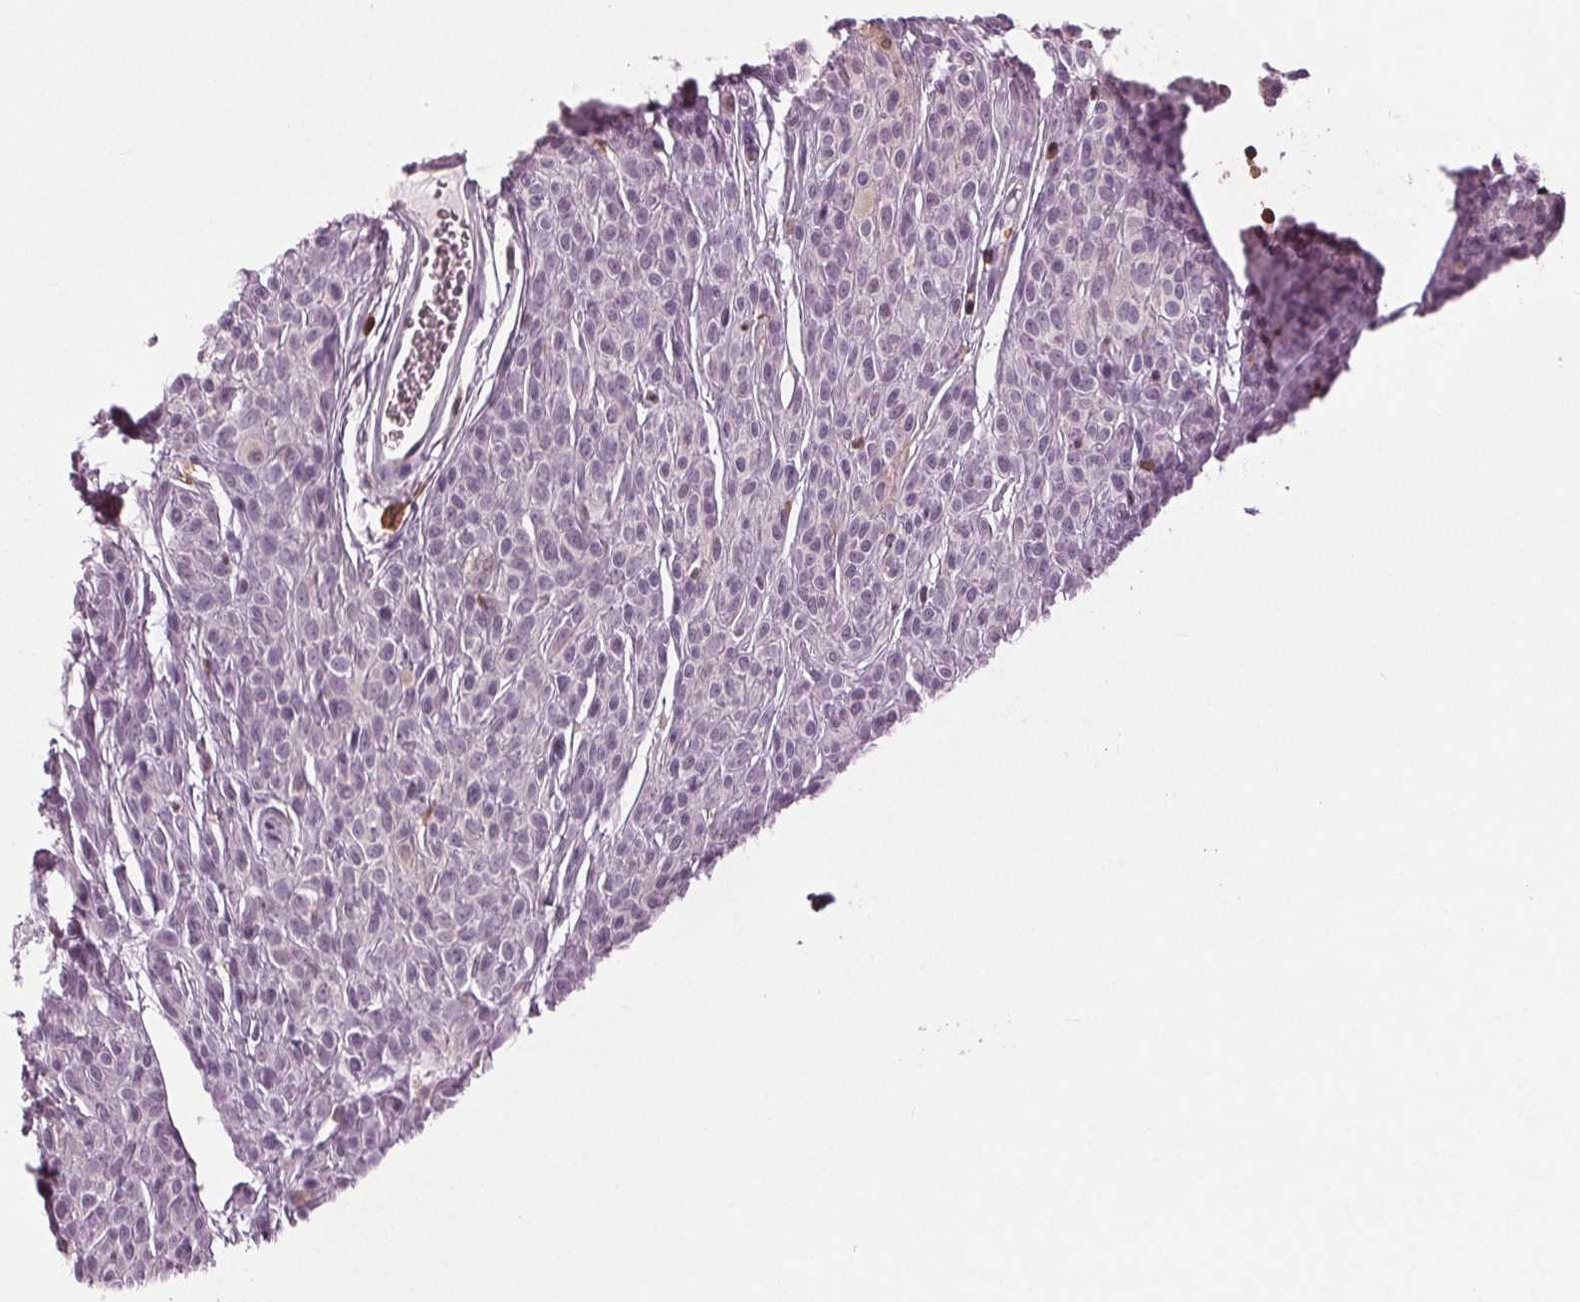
{"staining": {"intensity": "negative", "quantity": "none", "location": "none"}, "tissue": "melanoma", "cell_type": "Tumor cells", "image_type": "cancer", "snomed": [{"axis": "morphology", "description": "Malignant melanoma, NOS"}, {"axis": "topography", "description": "Skin"}], "caption": "Immunohistochemical staining of human melanoma demonstrates no significant expression in tumor cells.", "gene": "BTLA", "patient": {"sex": "male", "age": 40}}